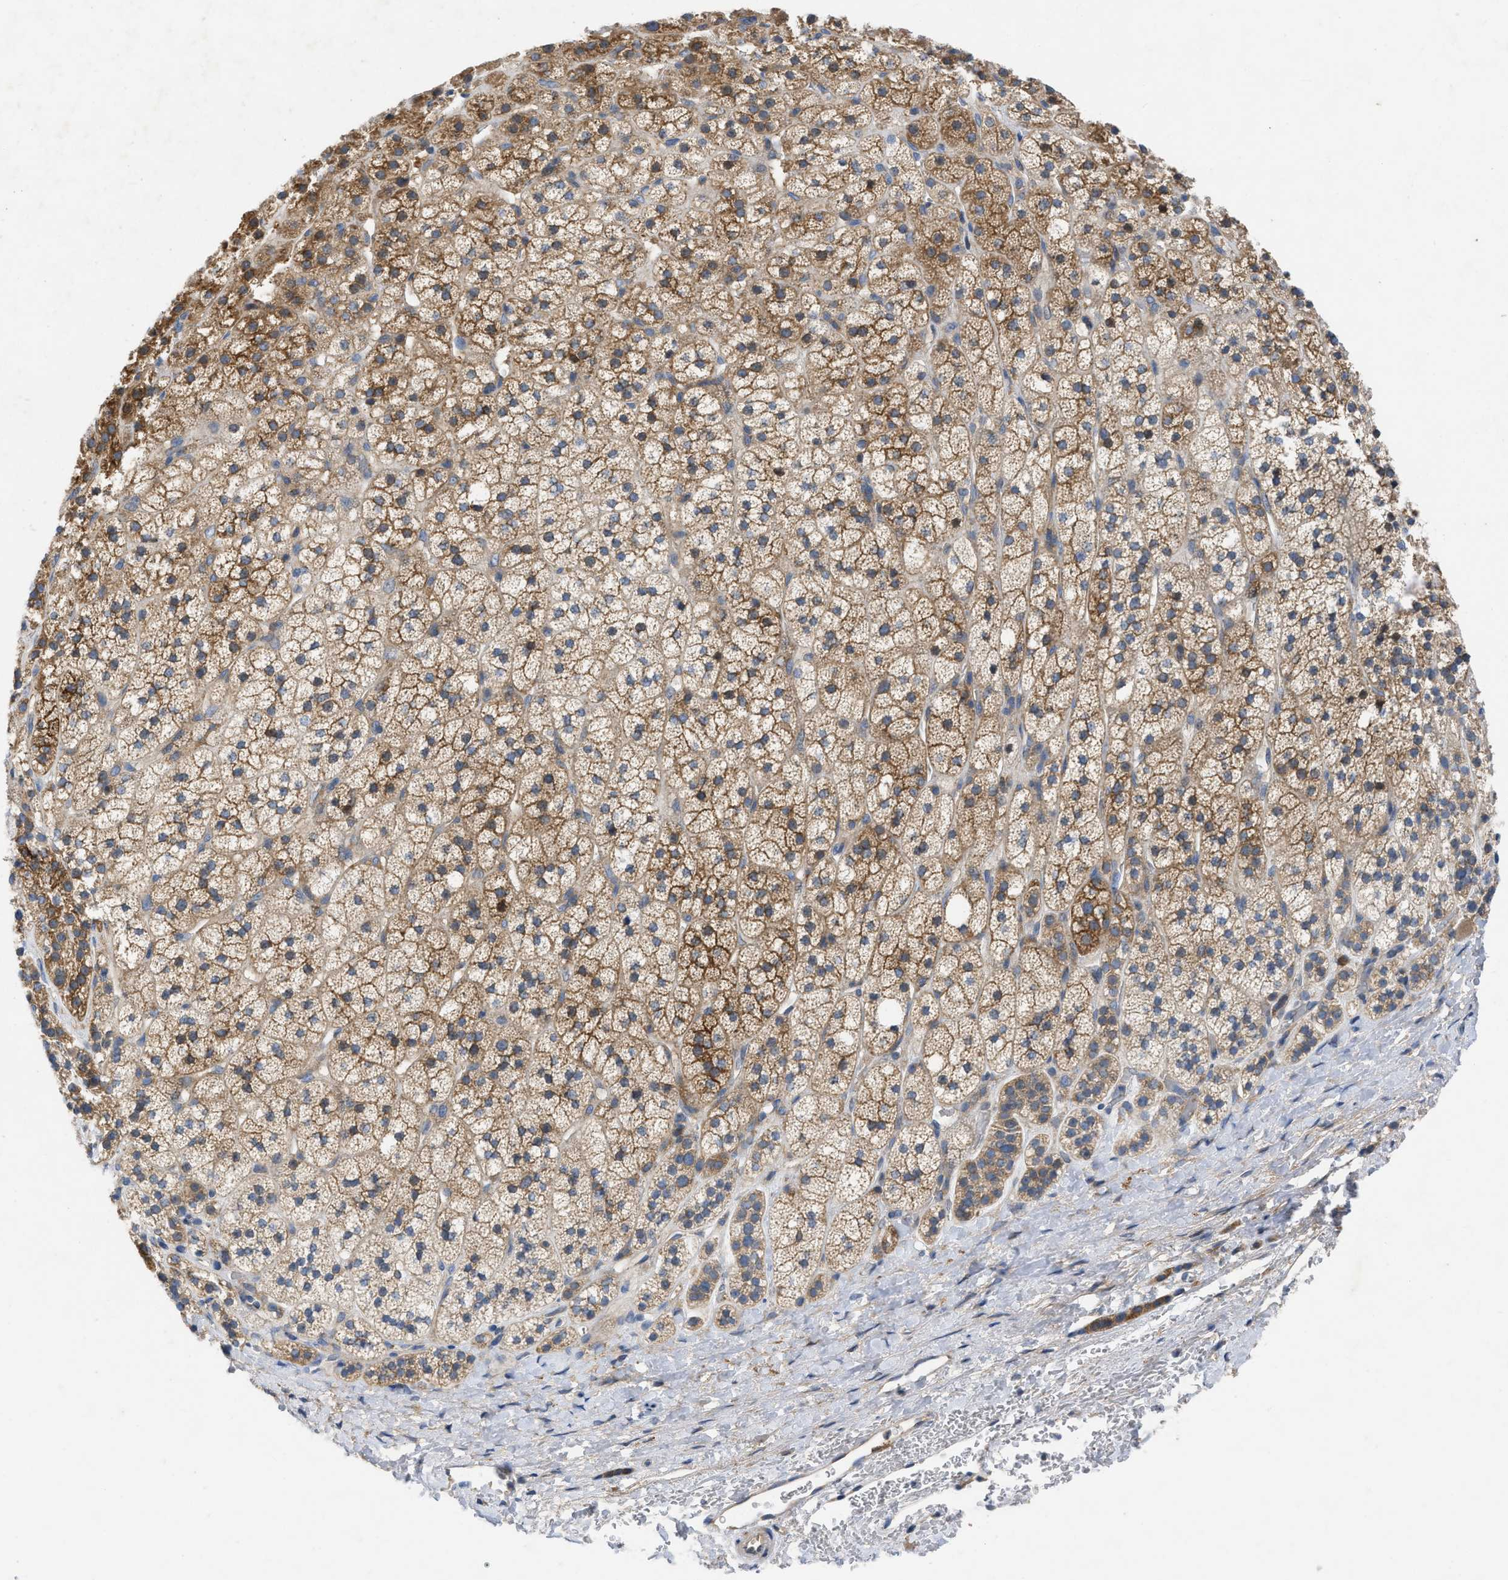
{"staining": {"intensity": "moderate", "quantity": ">75%", "location": "cytoplasmic/membranous"}, "tissue": "adrenal gland", "cell_type": "Glandular cells", "image_type": "normal", "snomed": [{"axis": "morphology", "description": "Normal tissue, NOS"}, {"axis": "topography", "description": "Adrenal gland"}], "caption": "Adrenal gland stained with DAB (3,3'-diaminobenzidine) immunohistochemistry displays medium levels of moderate cytoplasmic/membranous positivity in about >75% of glandular cells. Using DAB (brown) and hematoxylin (blue) stains, captured at high magnification using brightfield microscopy.", "gene": "TMEM131", "patient": {"sex": "male", "age": 56}}